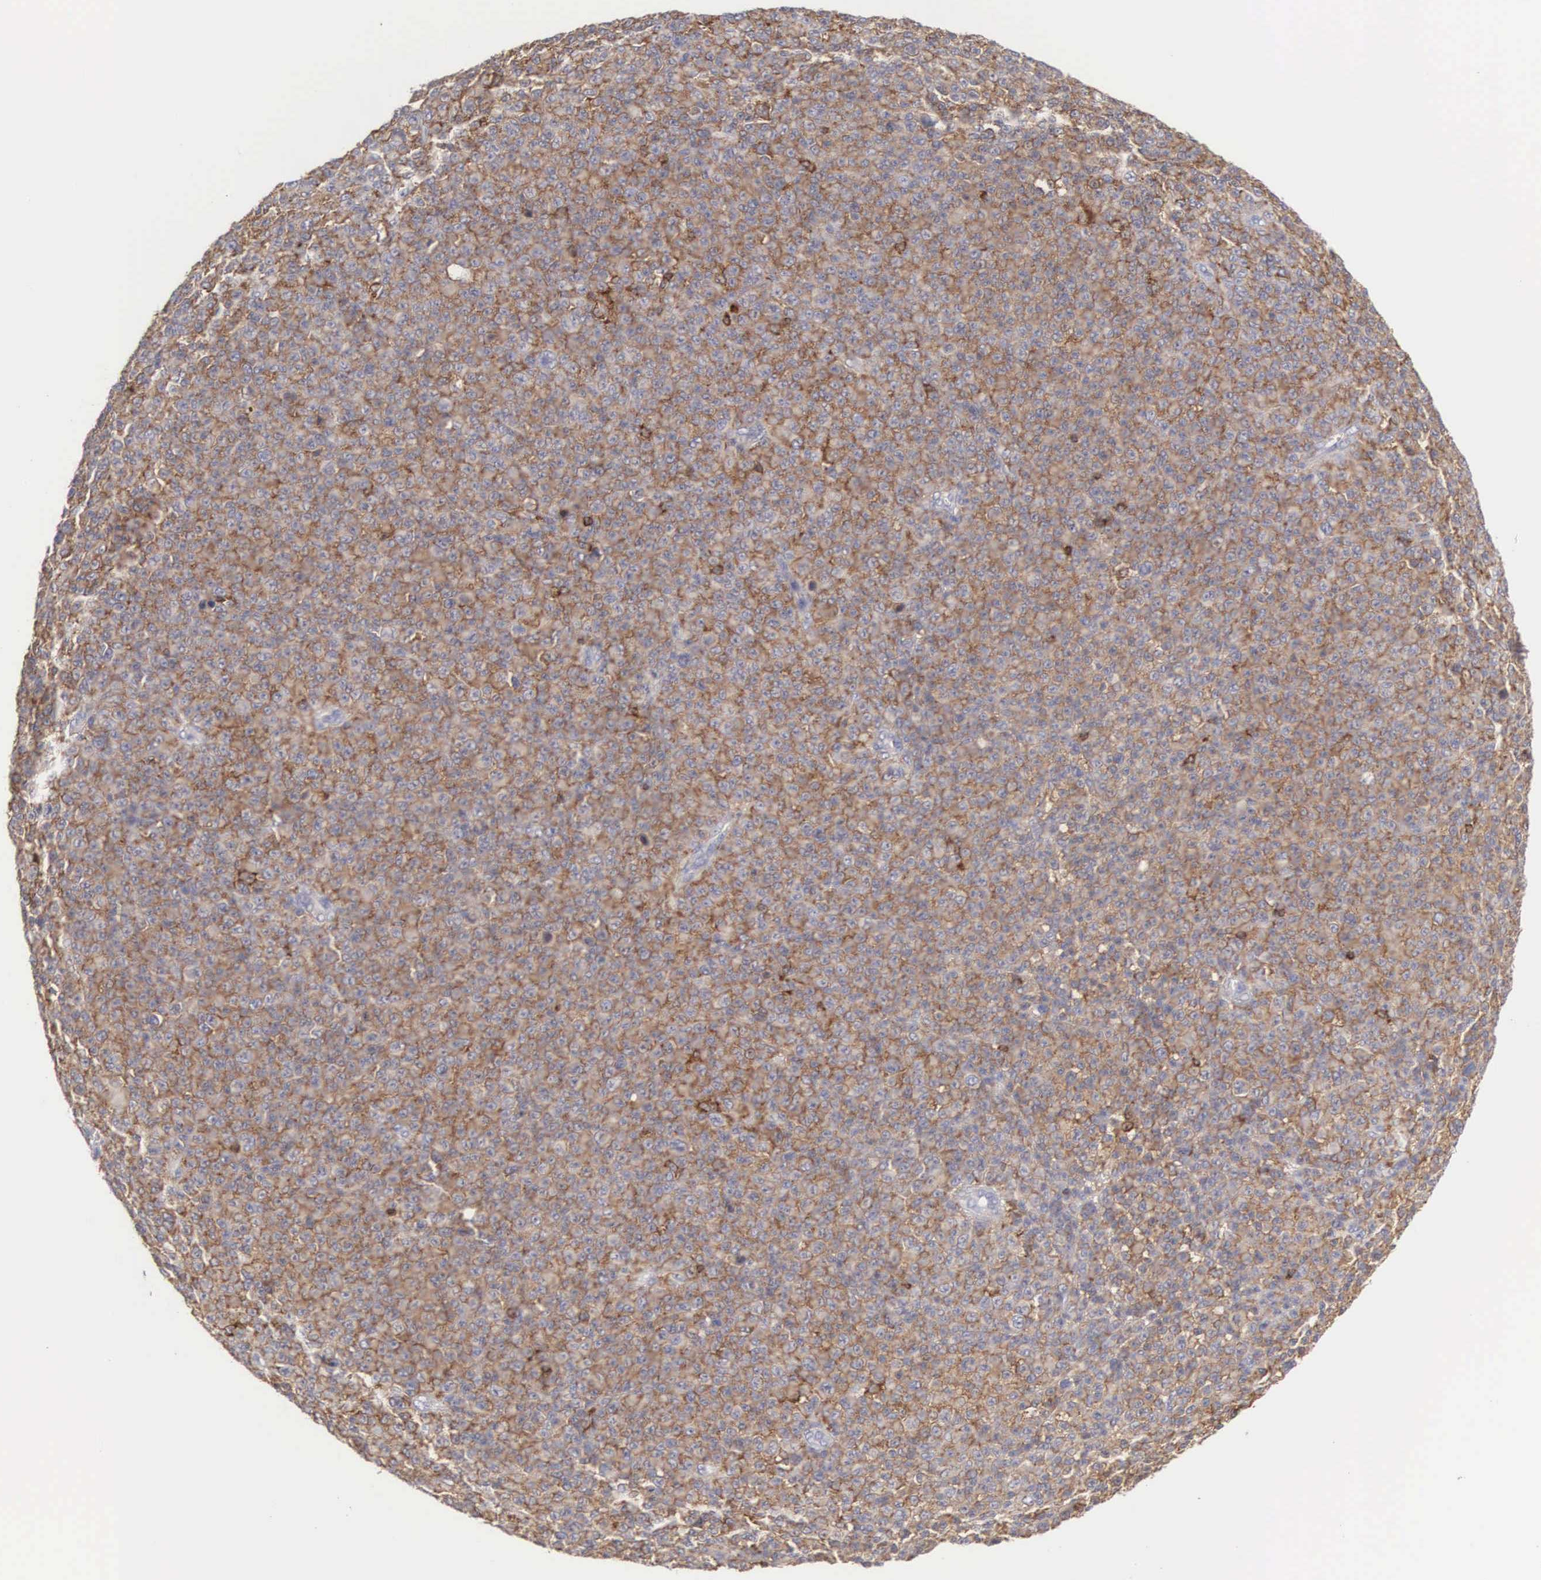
{"staining": {"intensity": "strong", "quantity": ">75%", "location": "cytoplasmic/membranous"}, "tissue": "melanoma", "cell_type": "Tumor cells", "image_type": "cancer", "snomed": [{"axis": "morphology", "description": "Malignant melanoma, Metastatic site"}, {"axis": "topography", "description": "Skin"}], "caption": "Melanoma stained with DAB (3,3'-diaminobenzidine) IHC demonstrates high levels of strong cytoplasmic/membranous staining in about >75% of tumor cells. The staining was performed using DAB (3,3'-diaminobenzidine), with brown indicating positive protein expression. Nuclei are stained blue with hematoxylin.", "gene": "SH3BP1", "patient": {"sex": "male", "age": 32}}